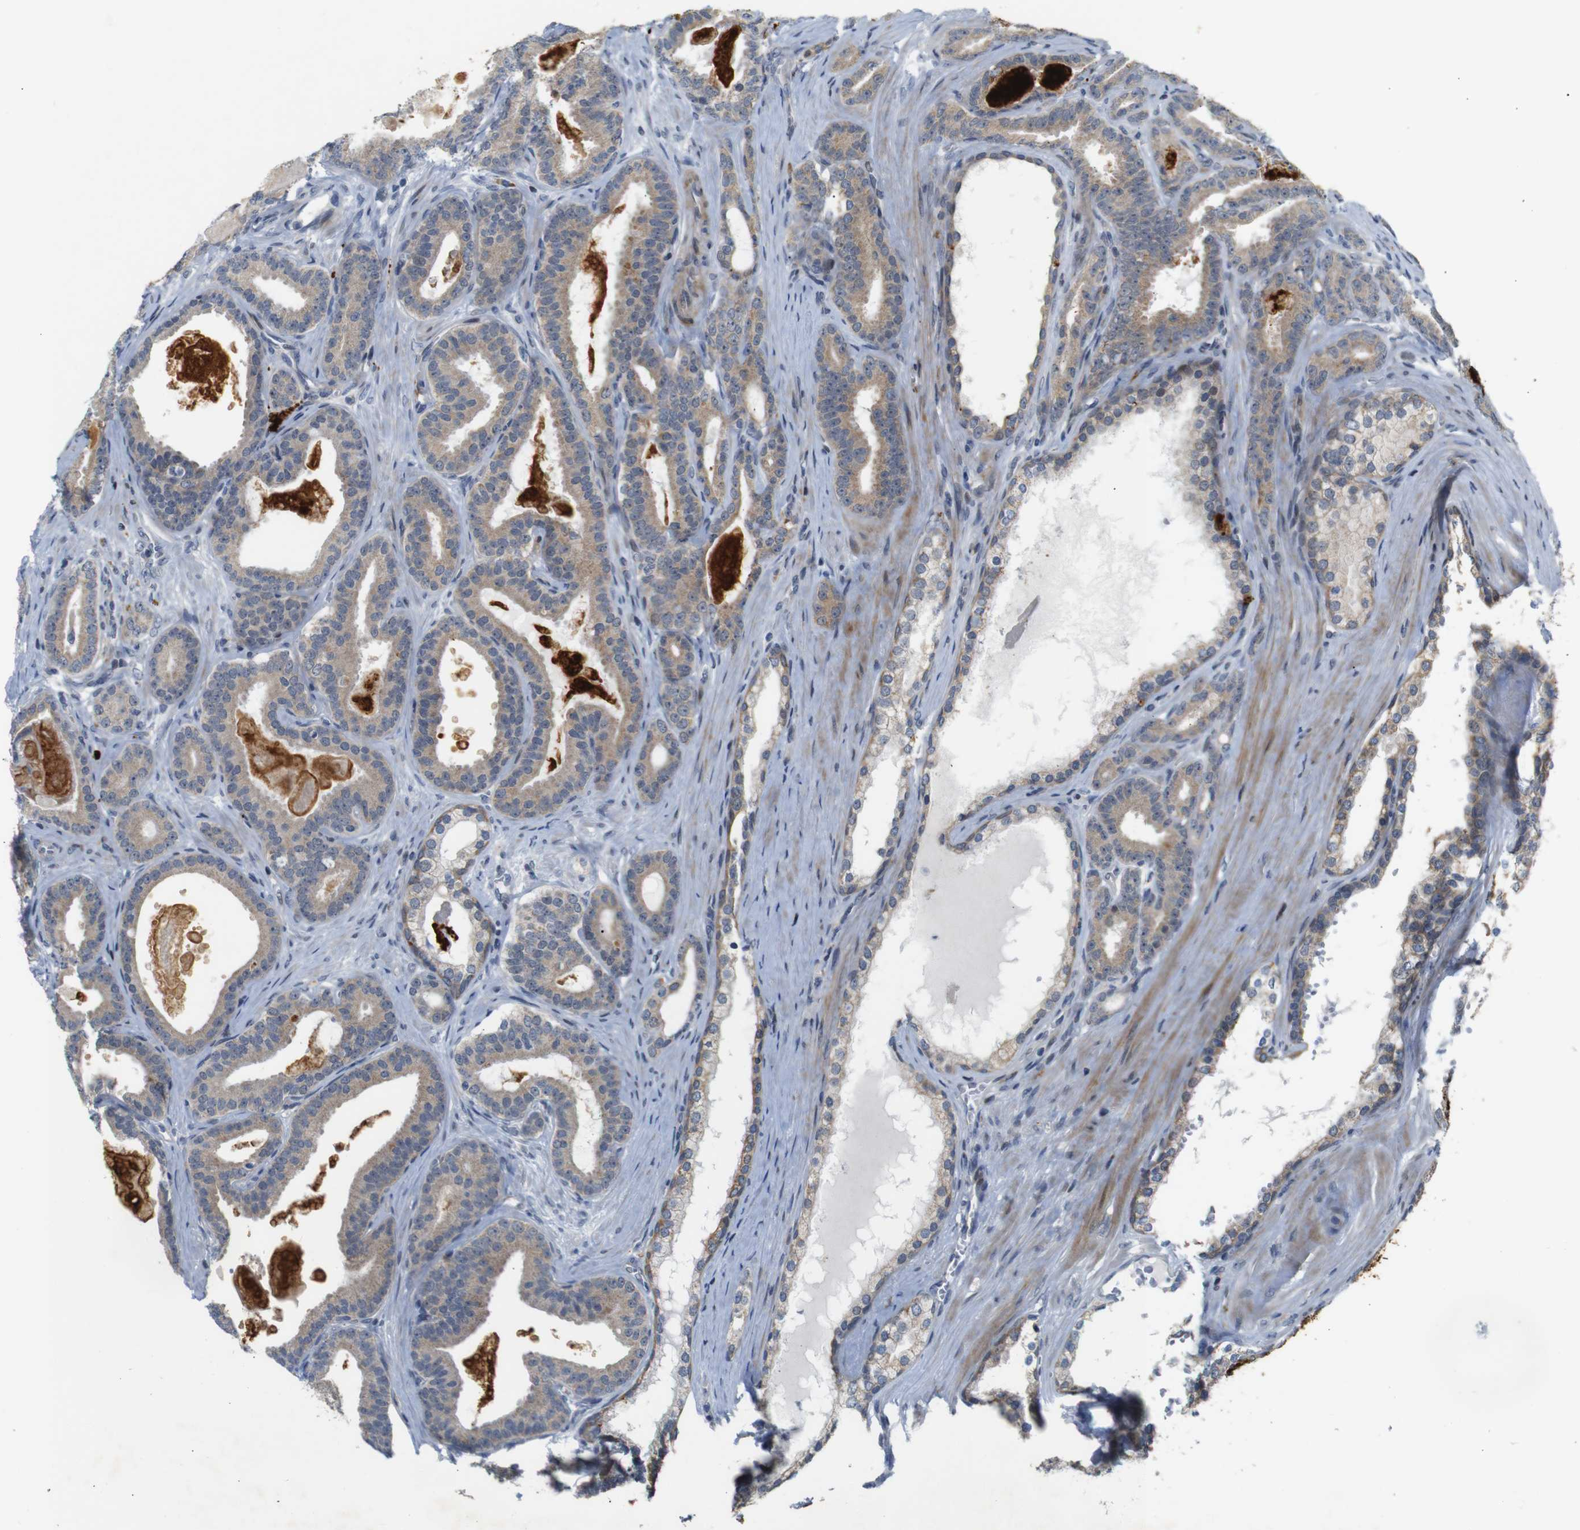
{"staining": {"intensity": "weak", "quantity": ">75%", "location": "cytoplasmic/membranous"}, "tissue": "prostate cancer", "cell_type": "Tumor cells", "image_type": "cancer", "snomed": [{"axis": "morphology", "description": "Adenocarcinoma, High grade"}, {"axis": "topography", "description": "Prostate"}], "caption": "Prostate adenocarcinoma (high-grade) stained with a protein marker reveals weak staining in tumor cells.", "gene": "ATP7B", "patient": {"sex": "male", "age": 60}}